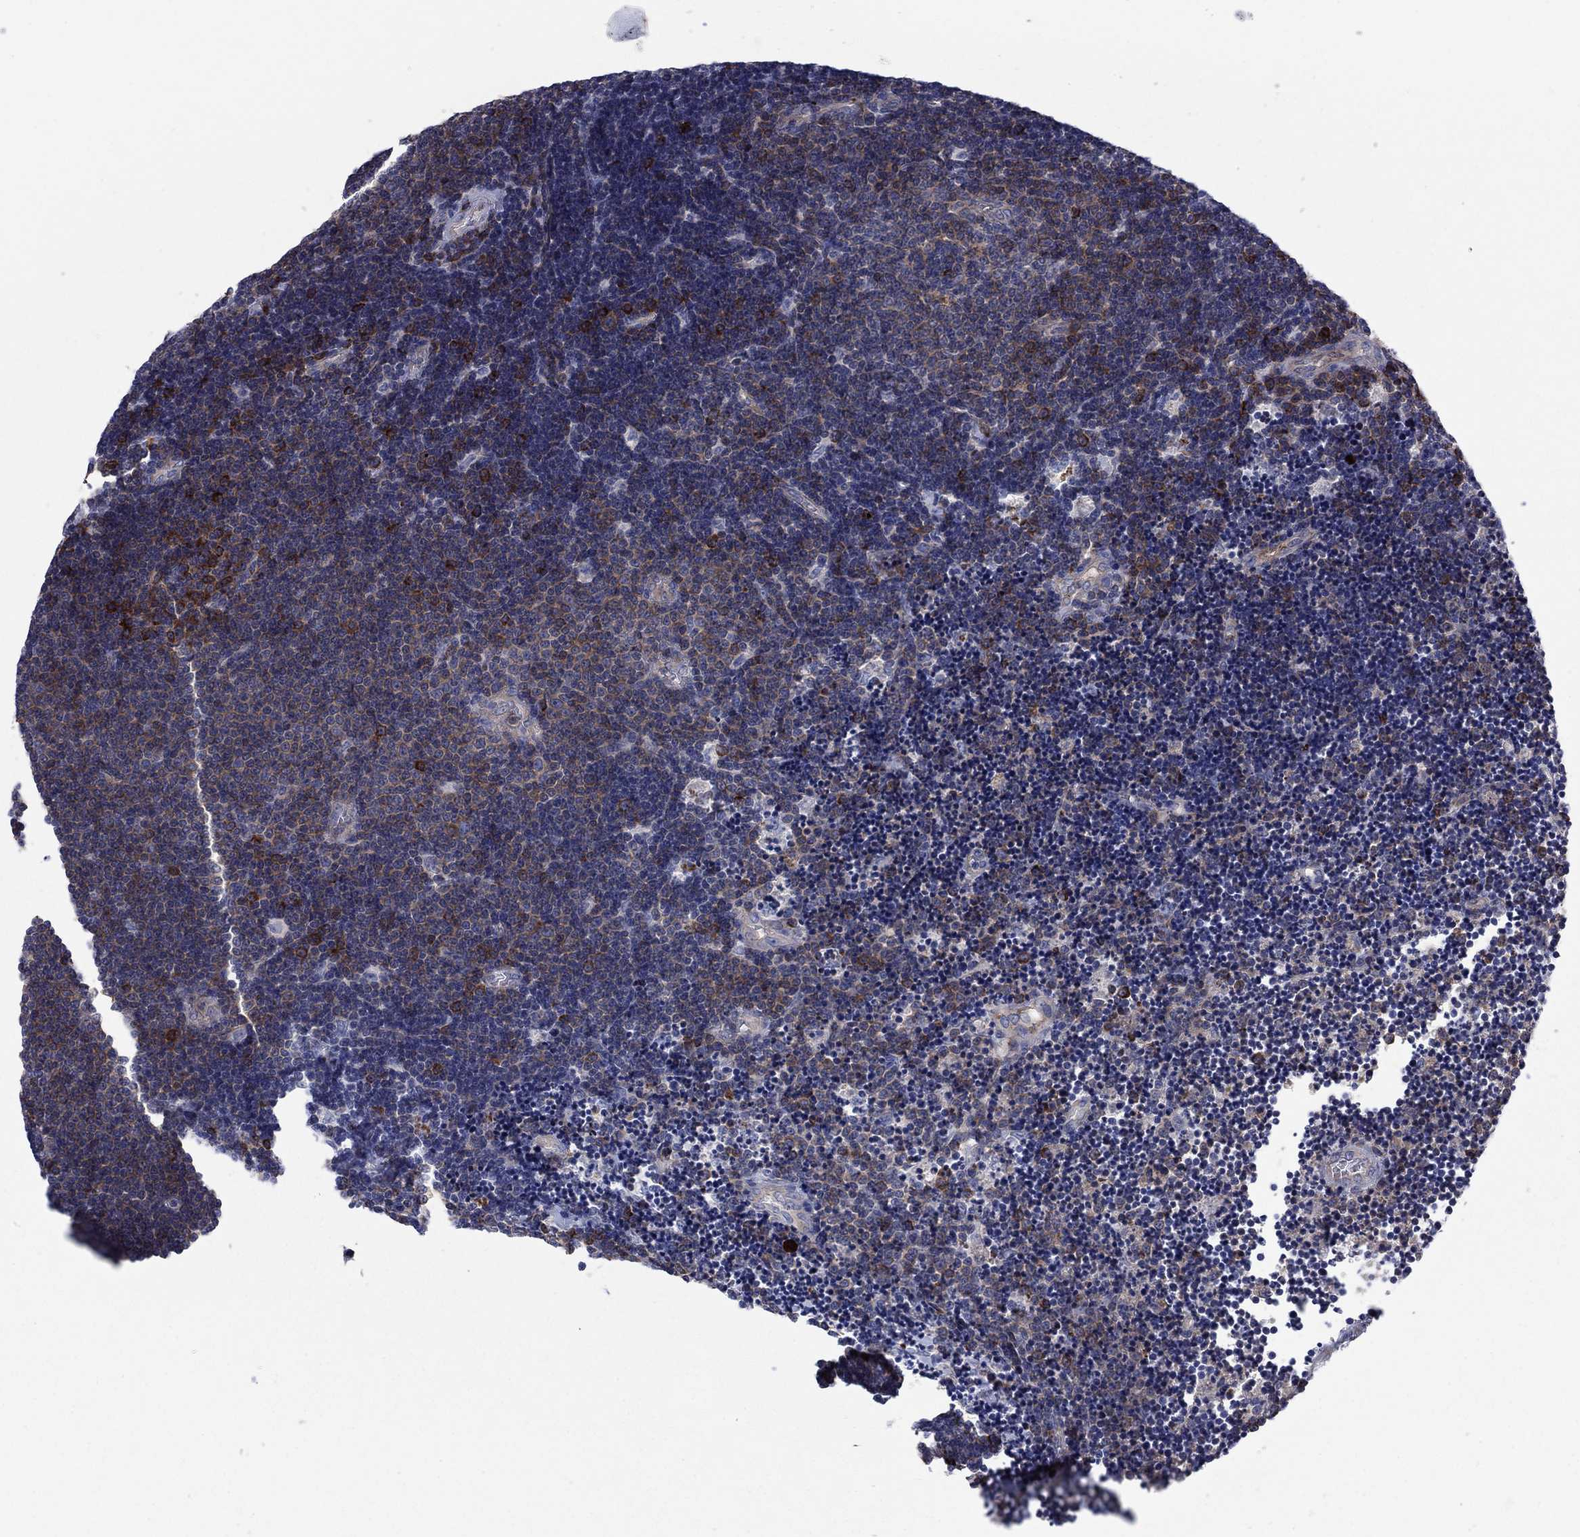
{"staining": {"intensity": "strong", "quantity": "<25%", "location": "cytoplasmic/membranous"}, "tissue": "lymphoma", "cell_type": "Tumor cells", "image_type": "cancer", "snomed": [{"axis": "morphology", "description": "Malignant lymphoma, non-Hodgkin's type, Low grade"}, {"axis": "topography", "description": "Brain"}], "caption": "This is an image of immunohistochemistry staining of malignant lymphoma, non-Hodgkin's type (low-grade), which shows strong expression in the cytoplasmic/membranous of tumor cells.", "gene": "PVR", "patient": {"sex": "female", "age": 66}}